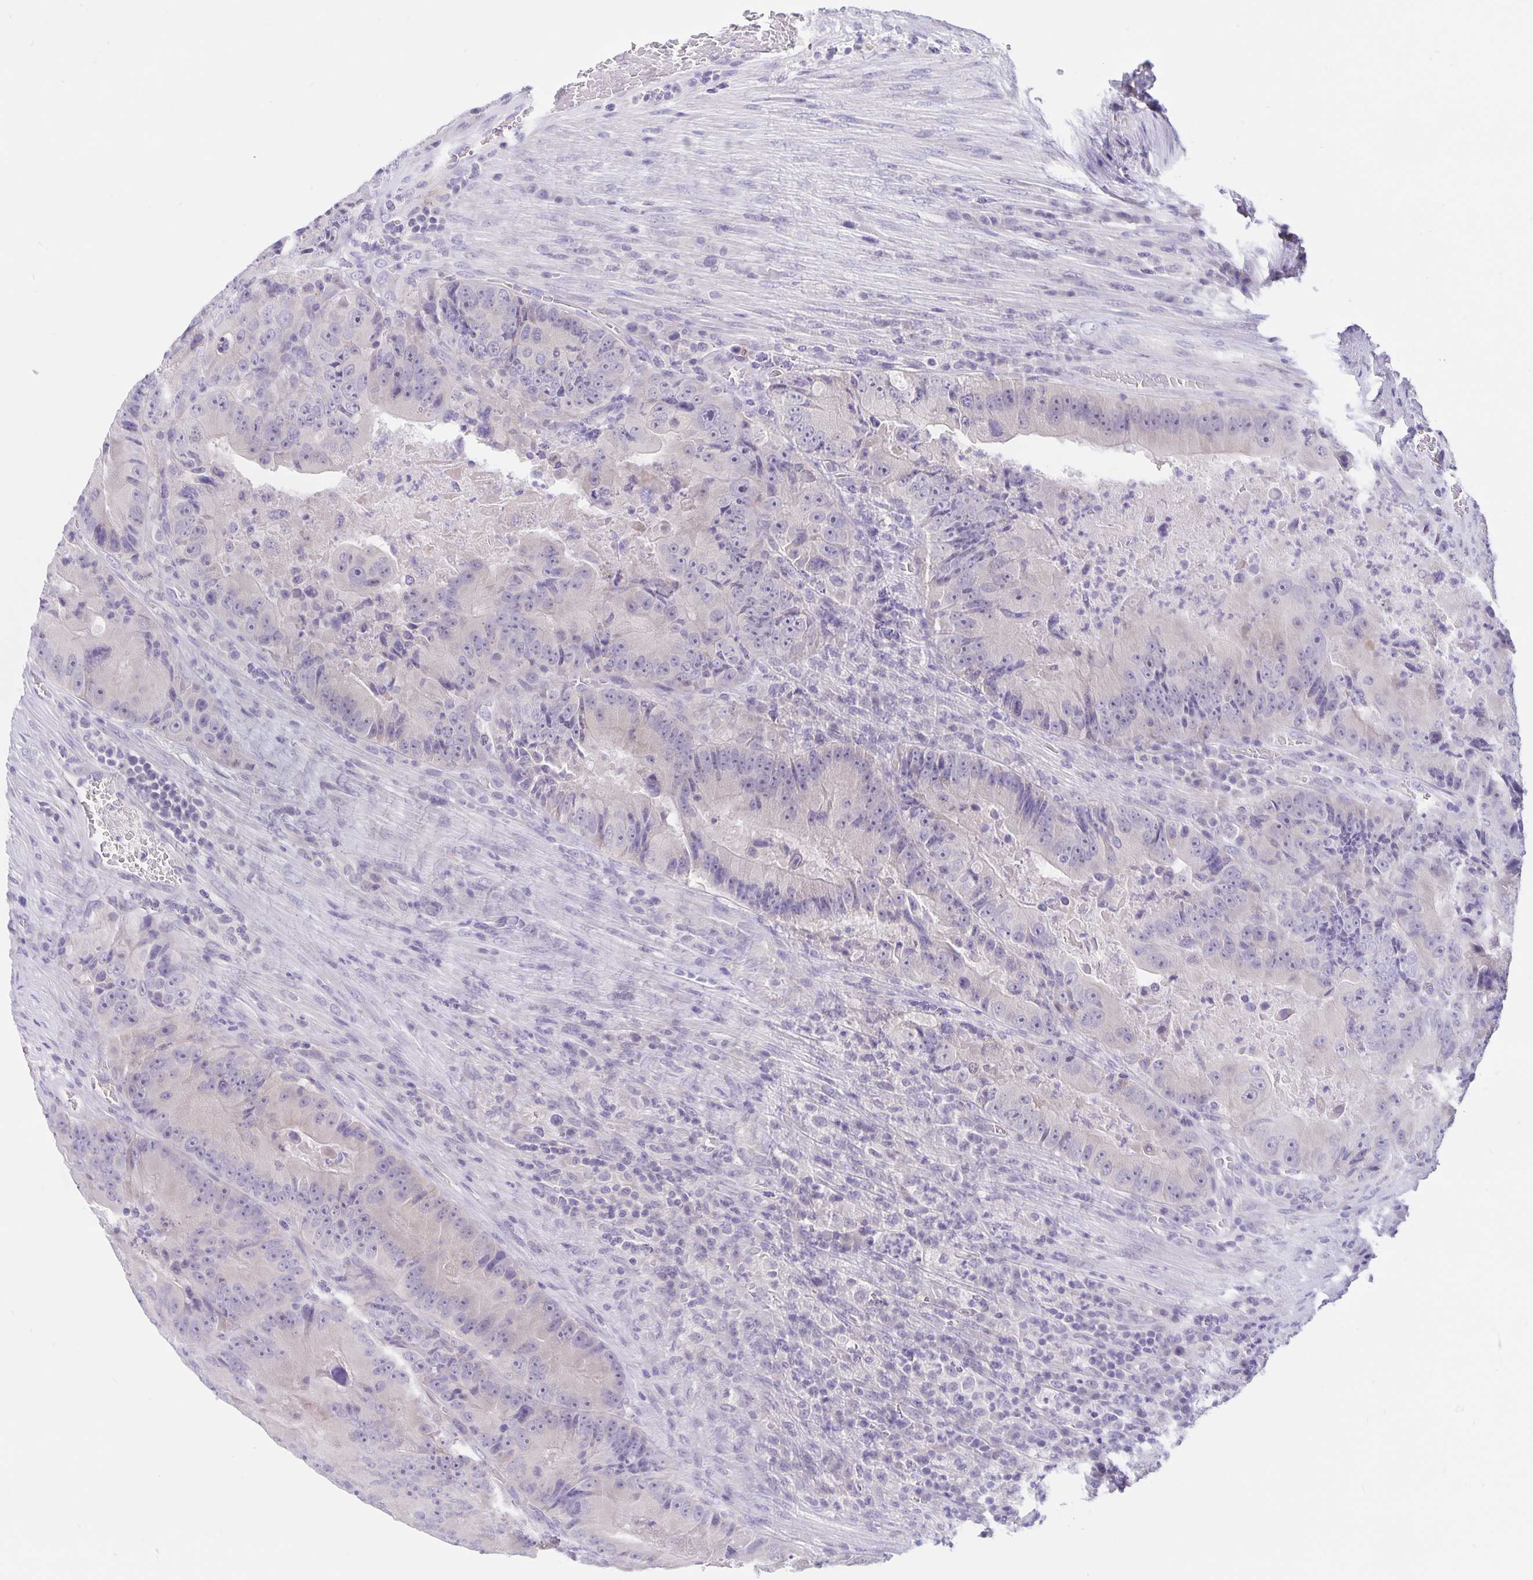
{"staining": {"intensity": "negative", "quantity": "none", "location": "none"}, "tissue": "colorectal cancer", "cell_type": "Tumor cells", "image_type": "cancer", "snomed": [{"axis": "morphology", "description": "Adenocarcinoma, NOS"}, {"axis": "topography", "description": "Colon"}], "caption": "Adenocarcinoma (colorectal) stained for a protein using immunohistochemistry displays no staining tumor cells.", "gene": "ERMN", "patient": {"sex": "female", "age": 86}}